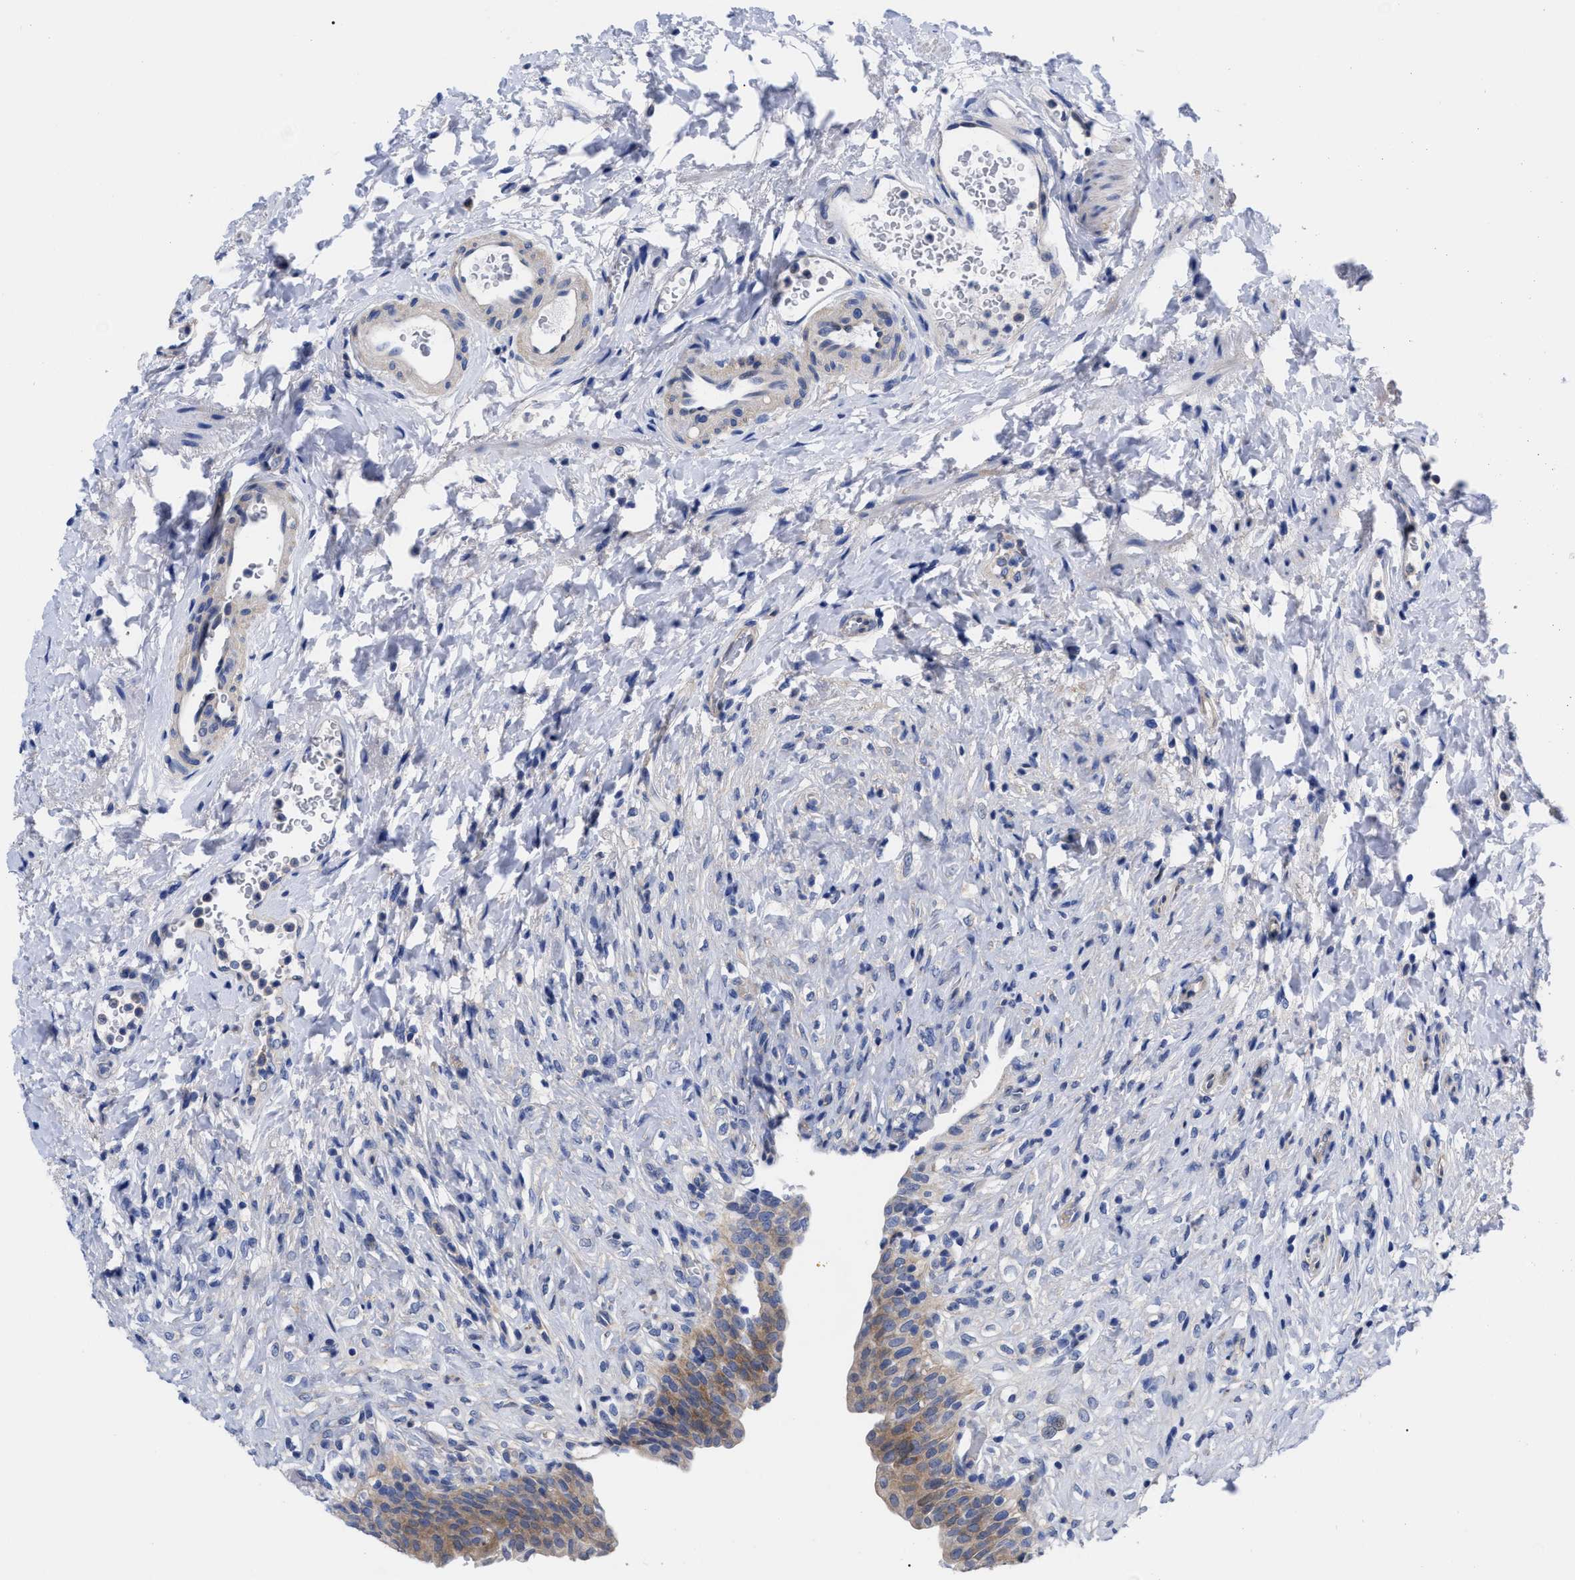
{"staining": {"intensity": "moderate", "quantity": ">75%", "location": "cytoplasmic/membranous"}, "tissue": "urinary bladder", "cell_type": "Urothelial cells", "image_type": "normal", "snomed": [{"axis": "morphology", "description": "Urothelial carcinoma, High grade"}, {"axis": "topography", "description": "Urinary bladder"}], "caption": "Urinary bladder stained with a brown dye demonstrates moderate cytoplasmic/membranous positive positivity in approximately >75% of urothelial cells.", "gene": "RBKS", "patient": {"sex": "male", "age": 46}}